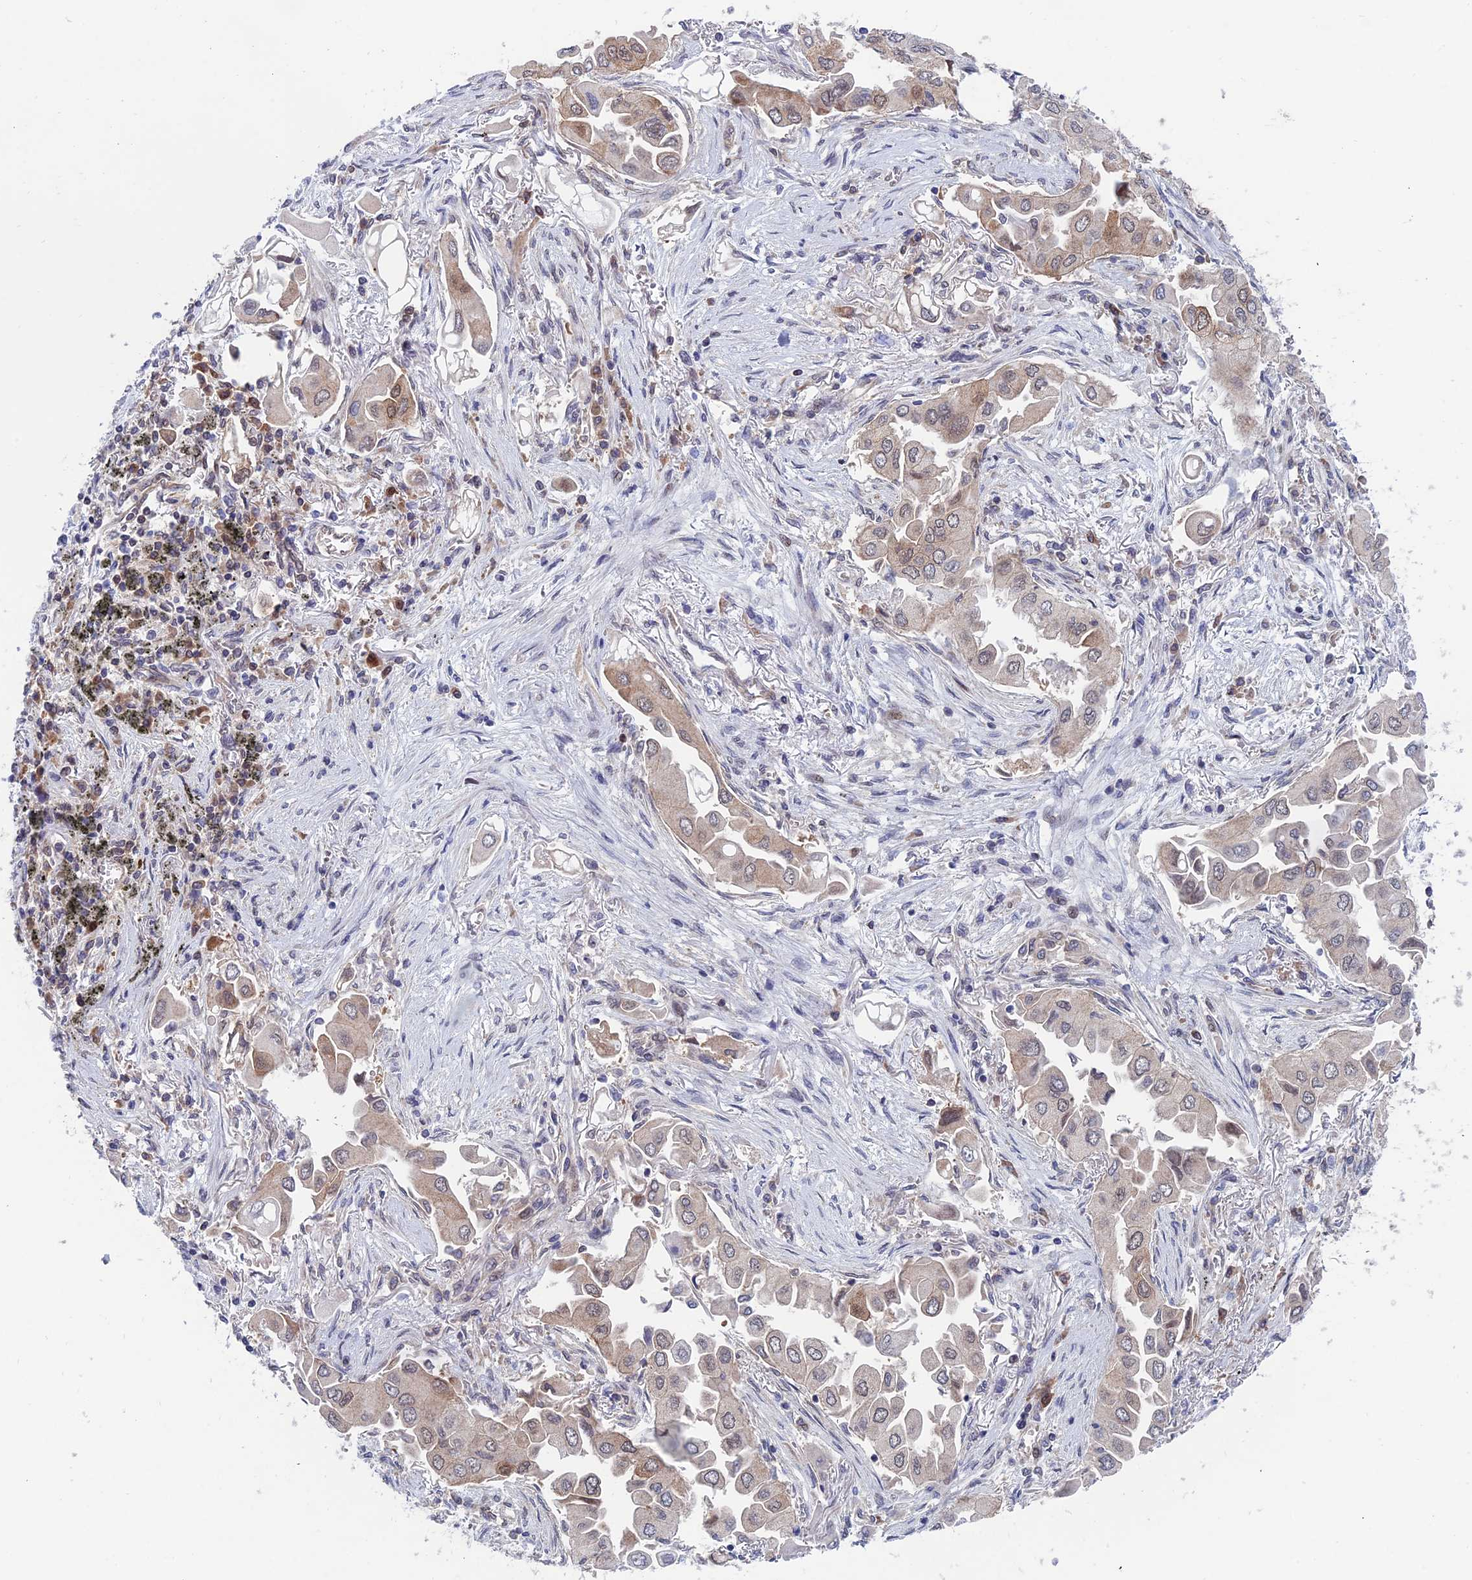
{"staining": {"intensity": "moderate", "quantity": "25%-75%", "location": "cytoplasmic/membranous,nuclear"}, "tissue": "lung cancer", "cell_type": "Tumor cells", "image_type": "cancer", "snomed": [{"axis": "morphology", "description": "Adenocarcinoma, NOS"}, {"axis": "topography", "description": "Lung"}], "caption": "High-magnification brightfield microscopy of lung cancer stained with DAB (brown) and counterstained with hematoxylin (blue). tumor cells exhibit moderate cytoplasmic/membranous and nuclear positivity is seen in about25%-75% of cells. The staining is performed using DAB brown chromogen to label protein expression. The nuclei are counter-stained blue using hematoxylin.", "gene": "IGBP1", "patient": {"sex": "female", "age": 76}}